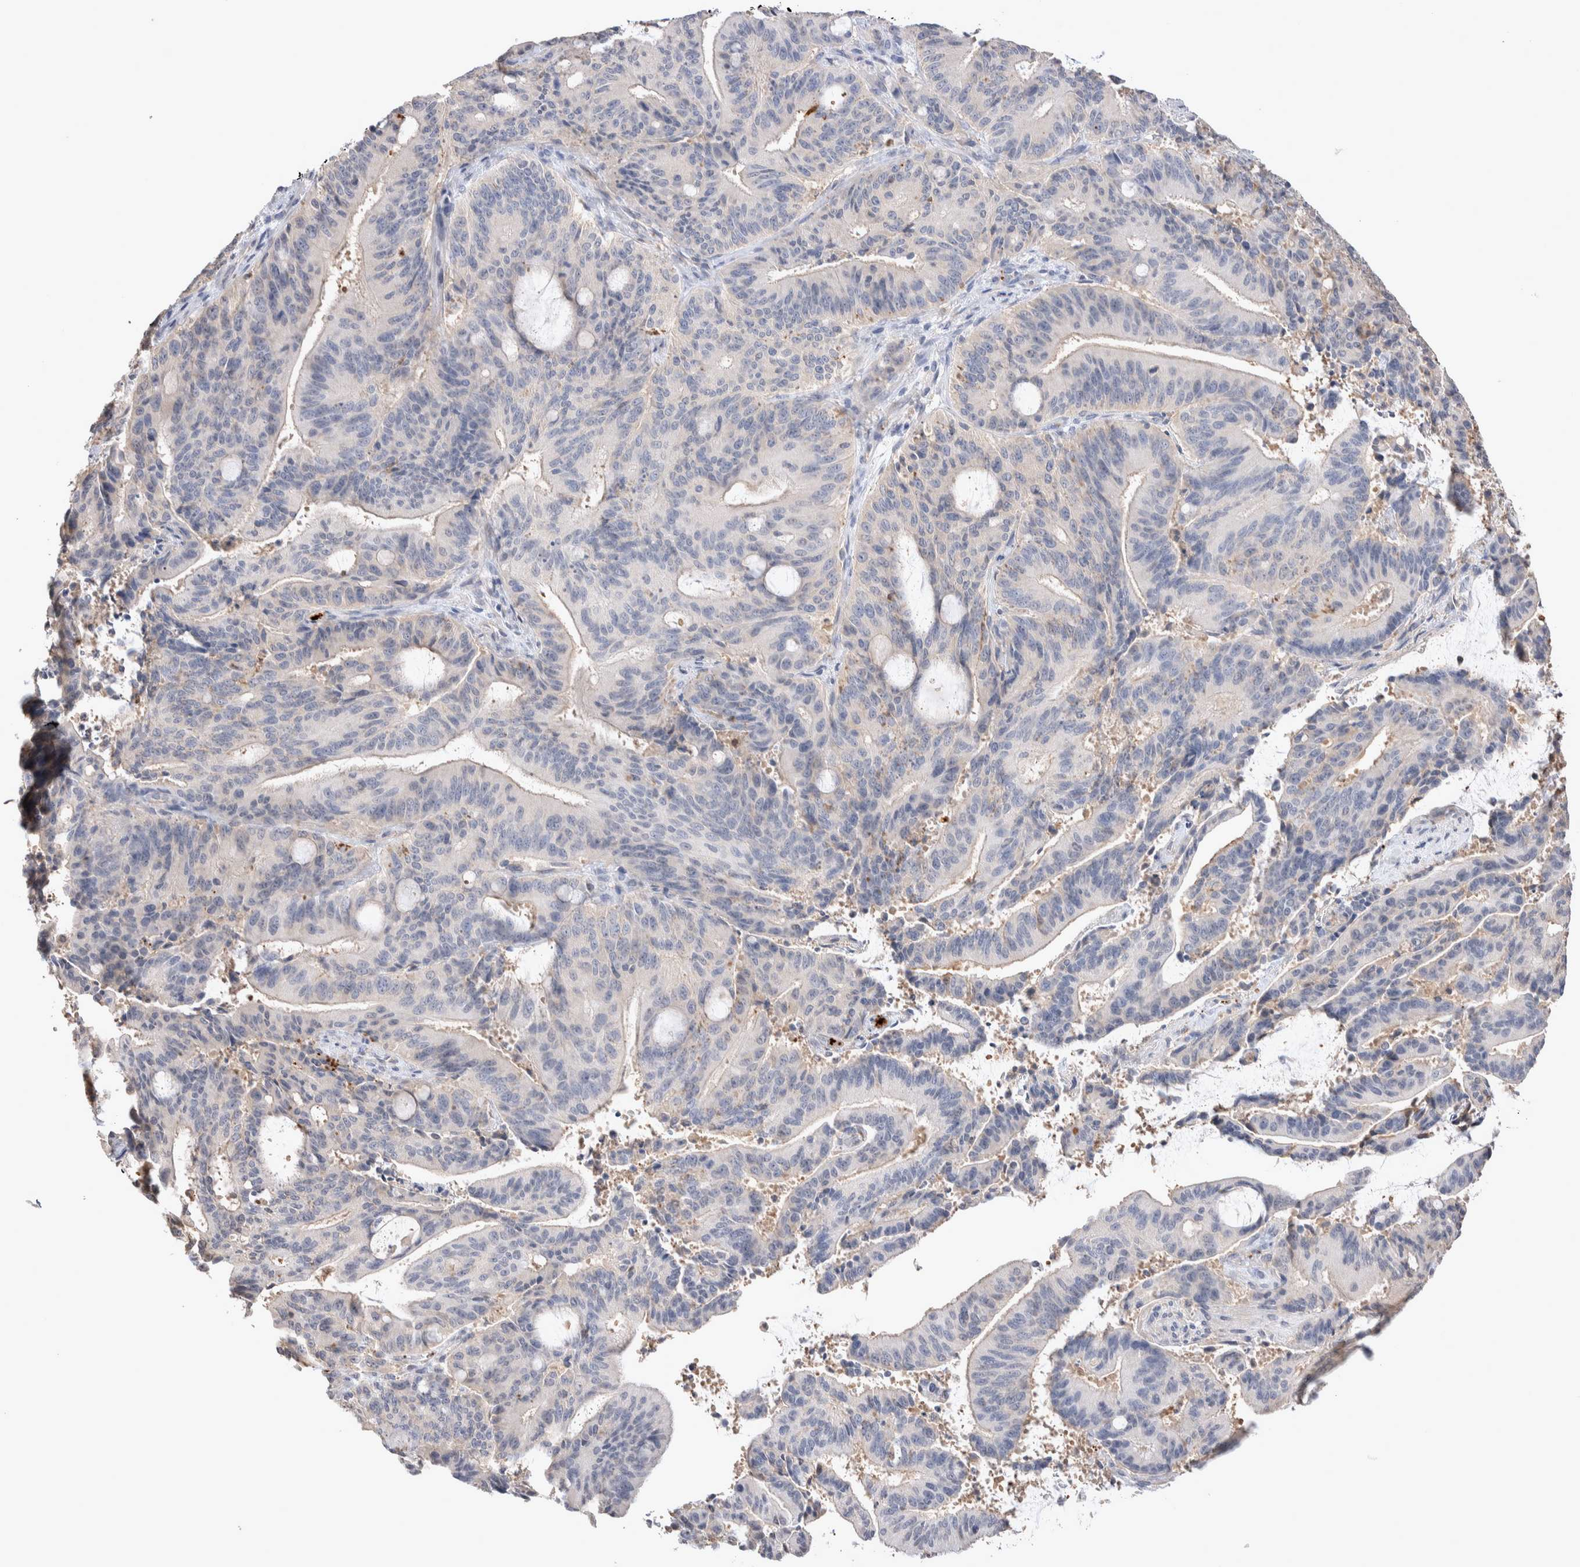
{"staining": {"intensity": "negative", "quantity": "none", "location": "none"}, "tissue": "liver cancer", "cell_type": "Tumor cells", "image_type": "cancer", "snomed": [{"axis": "morphology", "description": "Normal tissue, NOS"}, {"axis": "morphology", "description": "Cholangiocarcinoma"}, {"axis": "topography", "description": "Liver"}, {"axis": "topography", "description": "Peripheral nerve tissue"}], "caption": "The immunohistochemistry (IHC) image has no significant expression in tumor cells of liver cancer (cholangiocarcinoma) tissue. Brightfield microscopy of IHC stained with DAB (3,3'-diaminobenzidine) (brown) and hematoxylin (blue), captured at high magnification.", "gene": "FFAR2", "patient": {"sex": "female", "age": 73}}